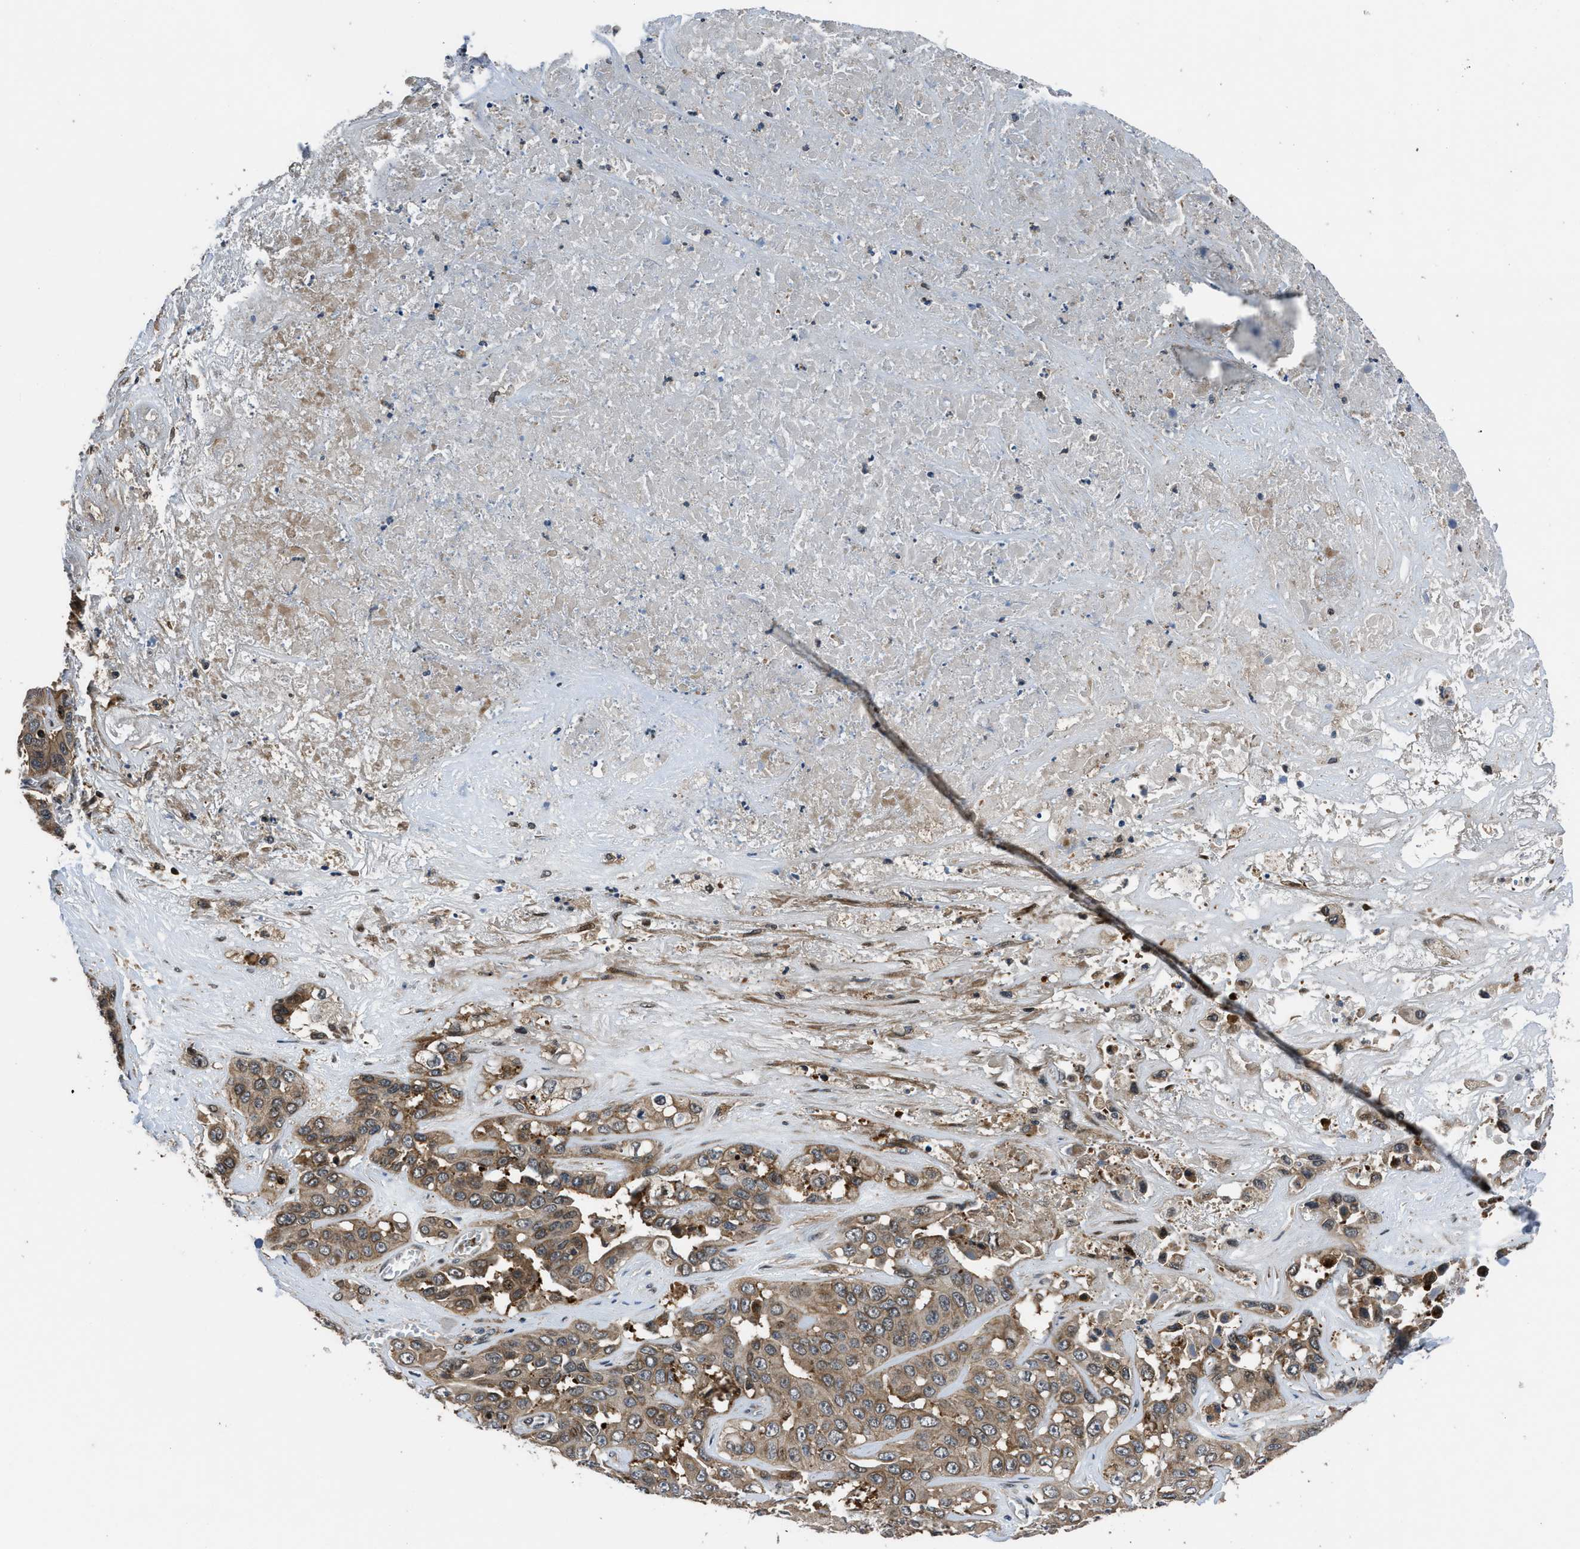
{"staining": {"intensity": "moderate", "quantity": ">75%", "location": "cytoplasmic/membranous"}, "tissue": "liver cancer", "cell_type": "Tumor cells", "image_type": "cancer", "snomed": [{"axis": "morphology", "description": "Cholangiocarcinoma"}, {"axis": "topography", "description": "Liver"}], "caption": "Immunohistochemical staining of liver cancer (cholangiocarcinoma) shows medium levels of moderate cytoplasmic/membranous expression in approximately >75% of tumor cells.", "gene": "CTBS", "patient": {"sex": "female", "age": 52}}